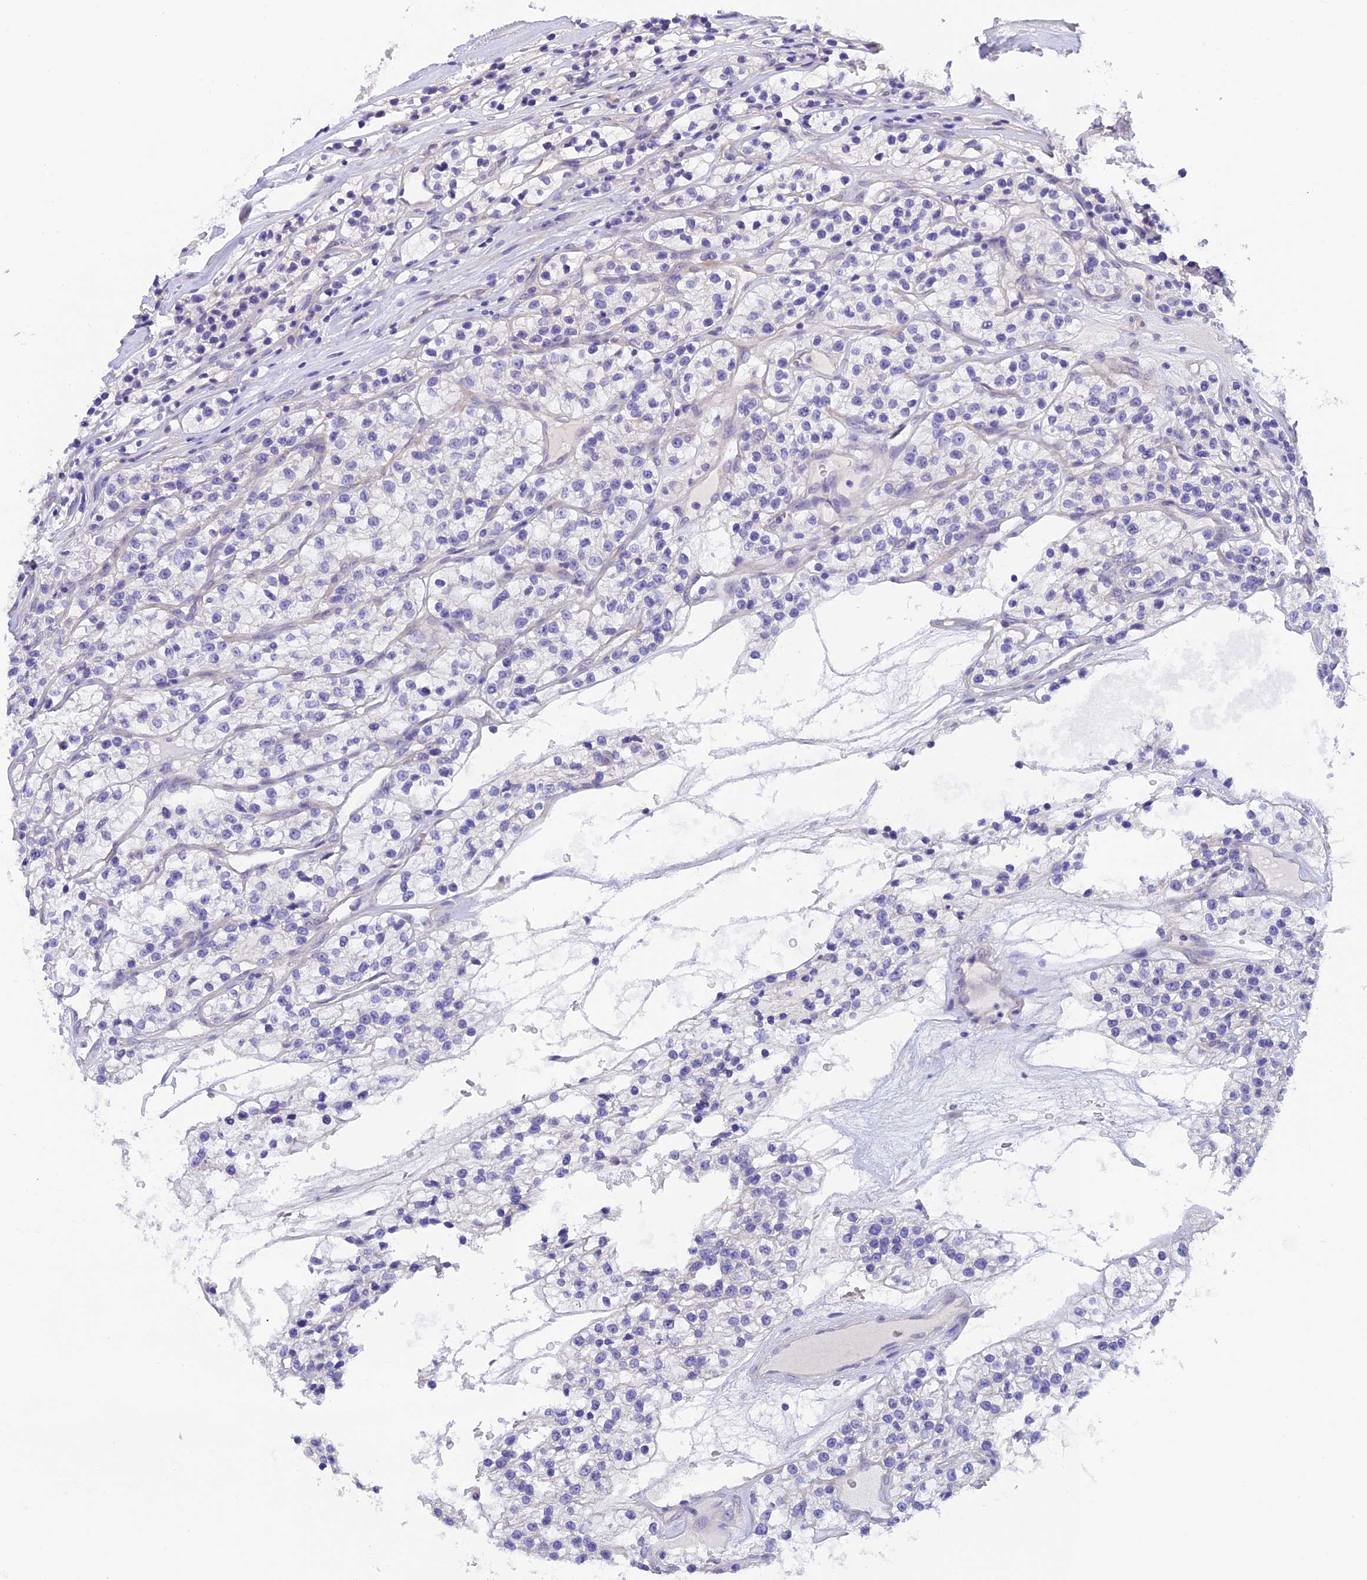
{"staining": {"intensity": "negative", "quantity": "none", "location": "none"}, "tissue": "renal cancer", "cell_type": "Tumor cells", "image_type": "cancer", "snomed": [{"axis": "morphology", "description": "Adenocarcinoma, NOS"}, {"axis": "topography", "description": "Kidney"}], "caption": "Immunohistochemistry image of neoplastic tissue: renal adenocarcinoma stained with DAB exhibits no significant protein expression in tumor cells.", "gene": "C17orf67", "patient": {"sex": "female", "age": 57}}